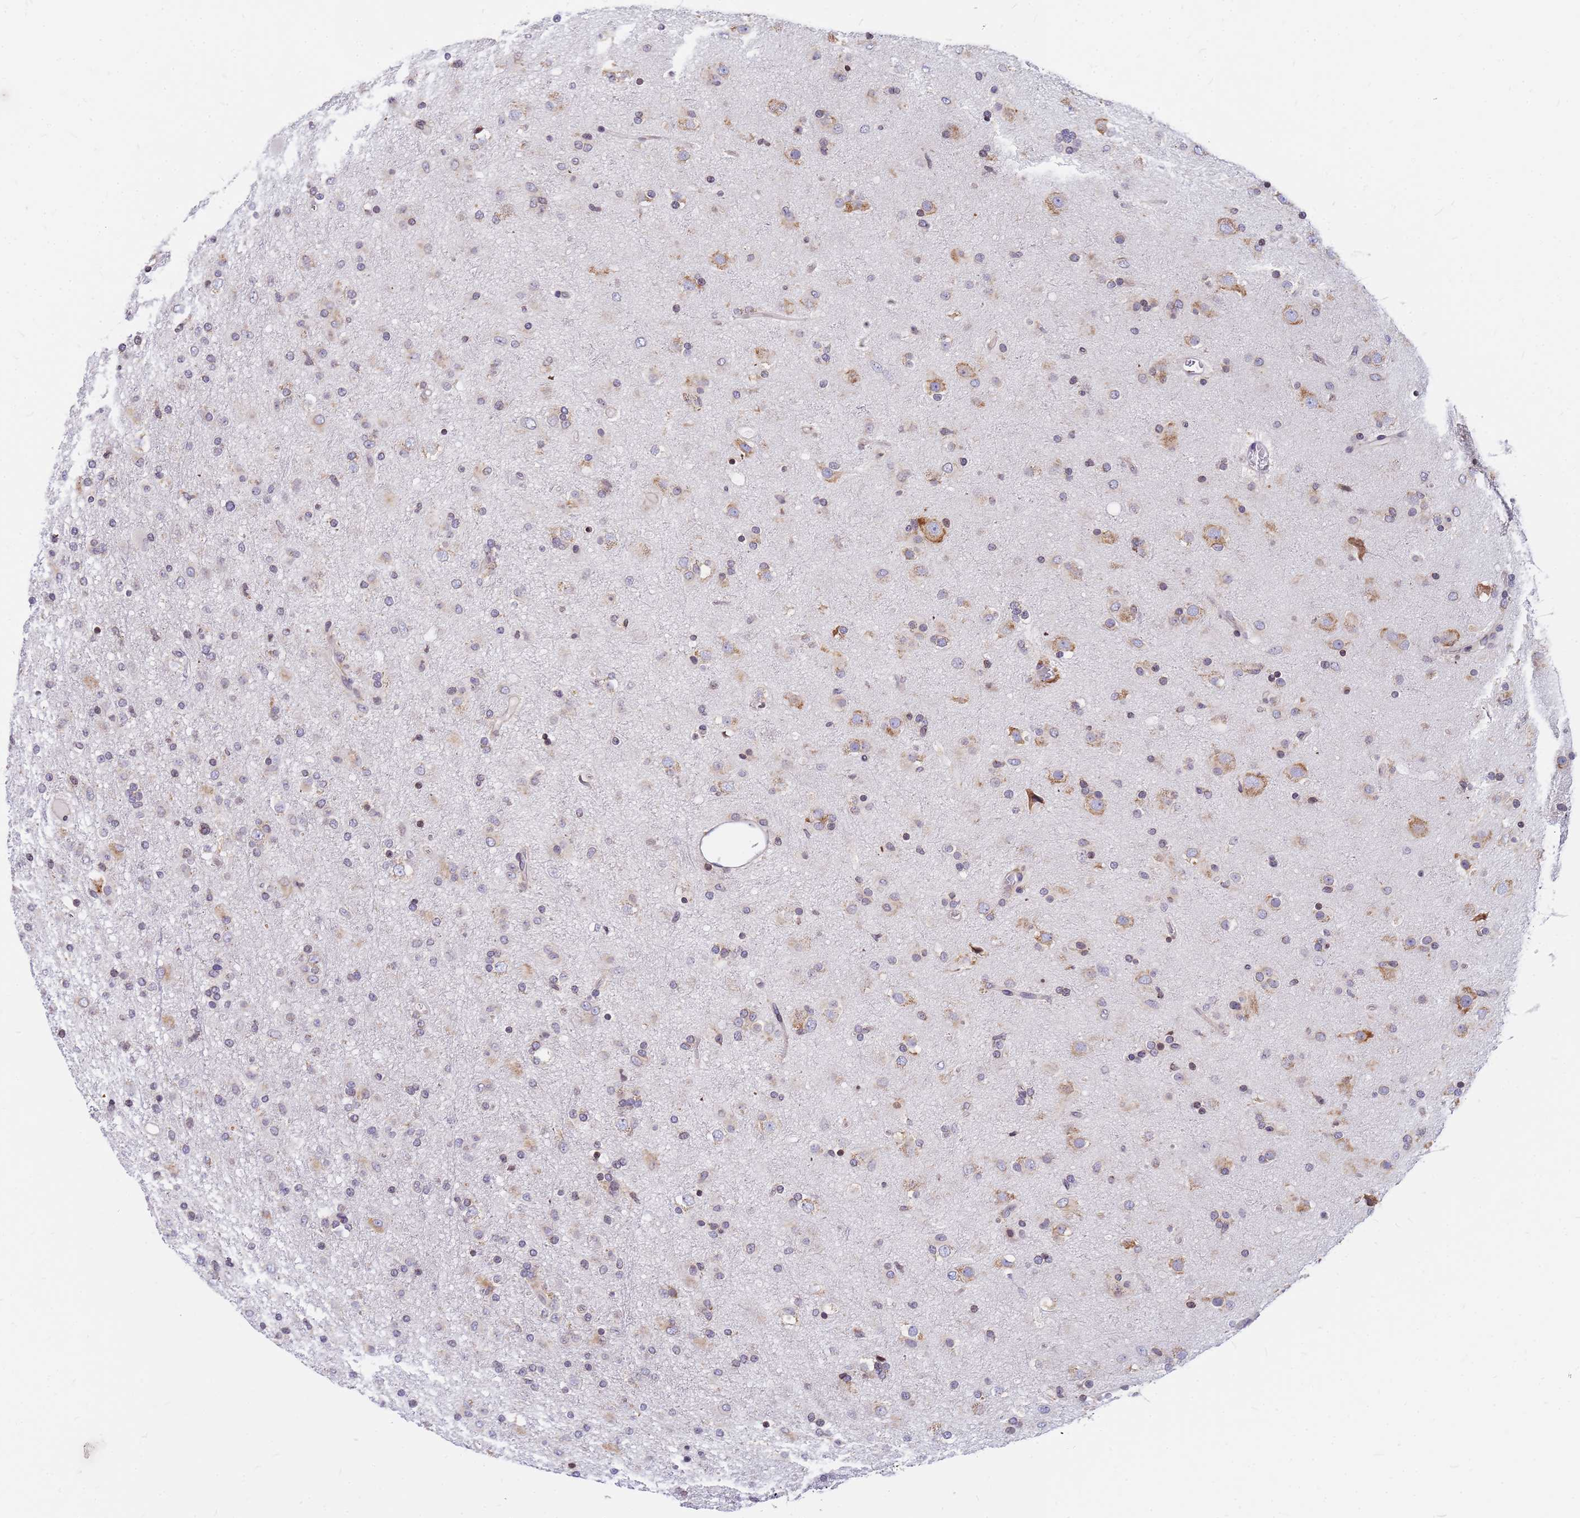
{"staining": {"intensity": "weak", "quantity": "<25%", "location": "cytoplasmic/membranous"}, "tissue": "glioma", "cell_type": "Tumor cells", "image_type": "cancer", "snomed": [{"axis": "morphology", "description": "Glioma, malignant, Low grade"}, {"axis": "topography", "description": "Brain"}], "caption": "This histopathology image is of glioma stained with immunohistochemistry (IHC) to label a protein in brown with the nuclei are counter-stained blue. There is no positivity in tumor cells.", "gene": "SSR4", "patient": {"sex": "male", "age": 65}}